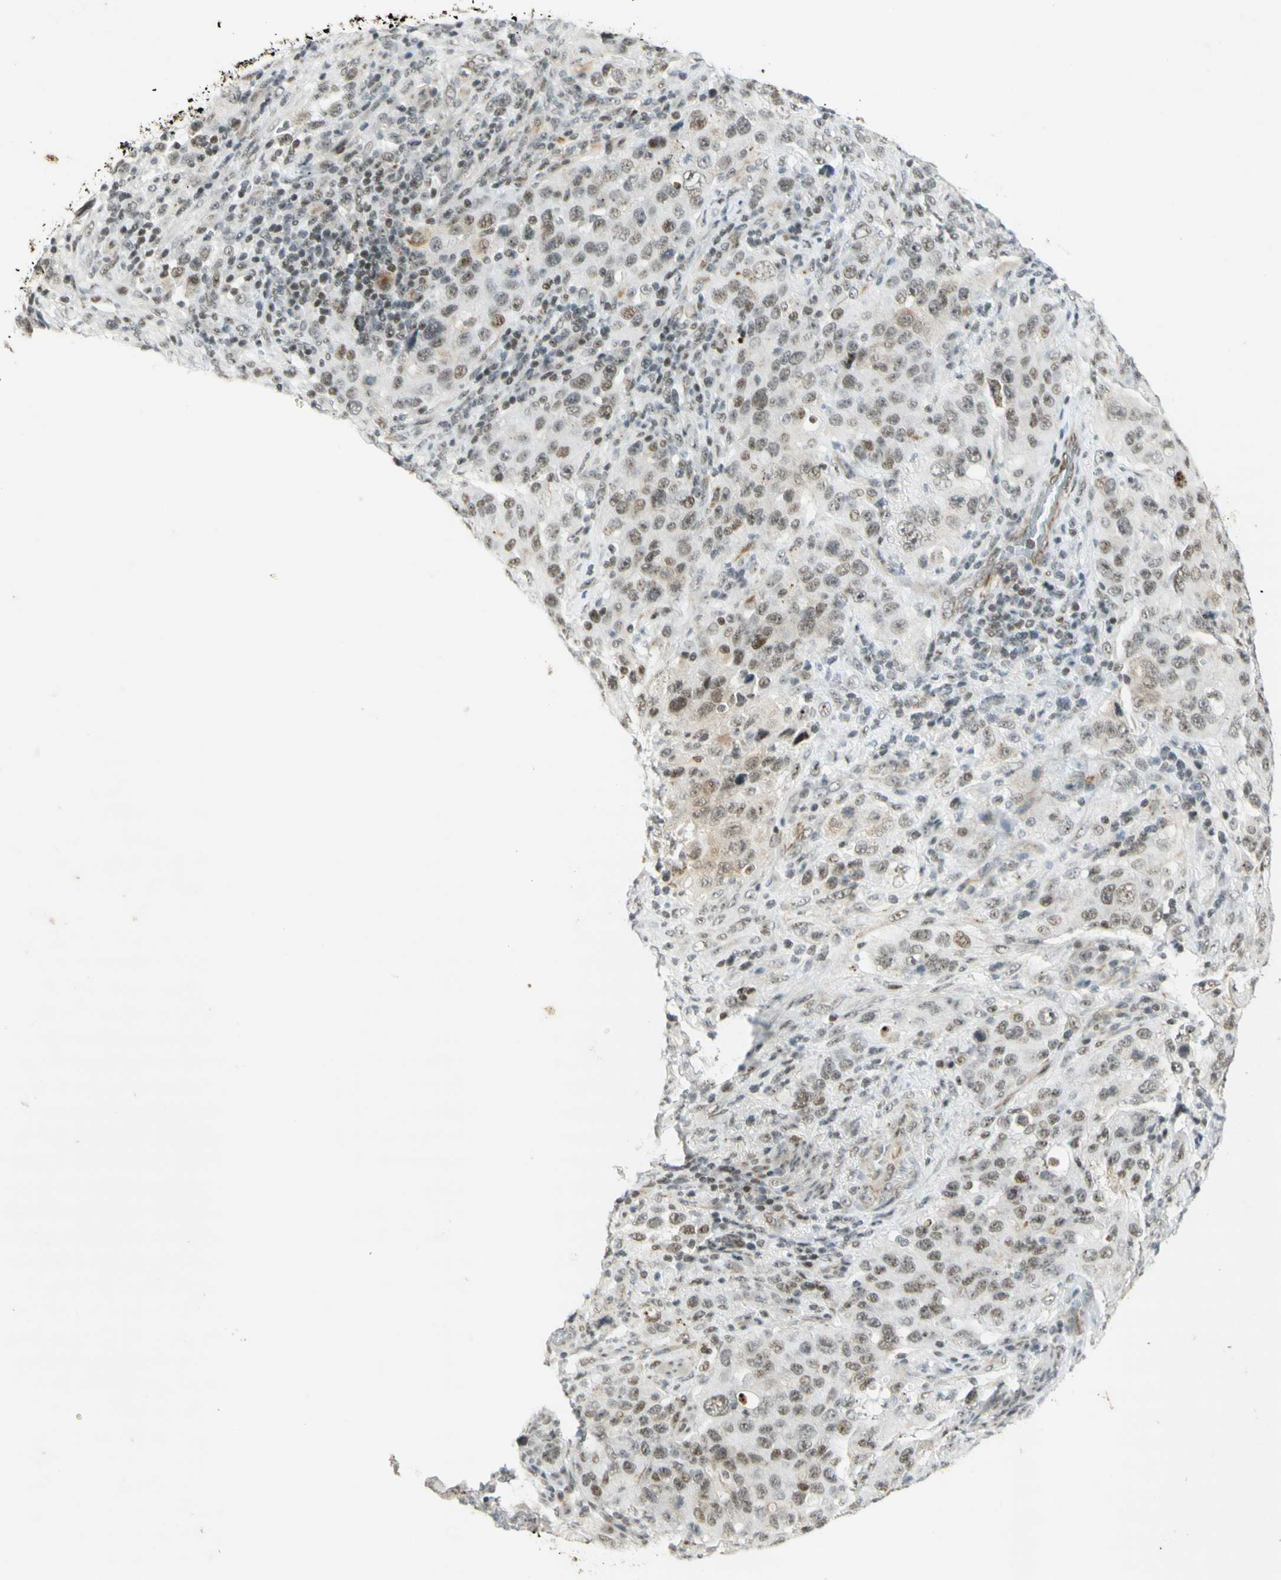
{"staining": {"intensity": "moderate", "quantity": ">75%", "location": "nuclear"}, "tissue": "stomach cancer", "cell_type": "Tumor cells", "image_type": "cancer", "snomed": [{"axis": "morphology", "description": "Normal tissue, NOS"}, {"axis": "morphology", "description": "Adenocarcinoma, NOS"}, {"axis": "topography", "description": "Stomach"}], "caption": "Protein staining of adenocarcinoma (stomach) tissue reveals moderate nuclear staining in about >75% of tumor cells.", "gene": "IRF1", "patient": {"sex": "male", "age": 48}}